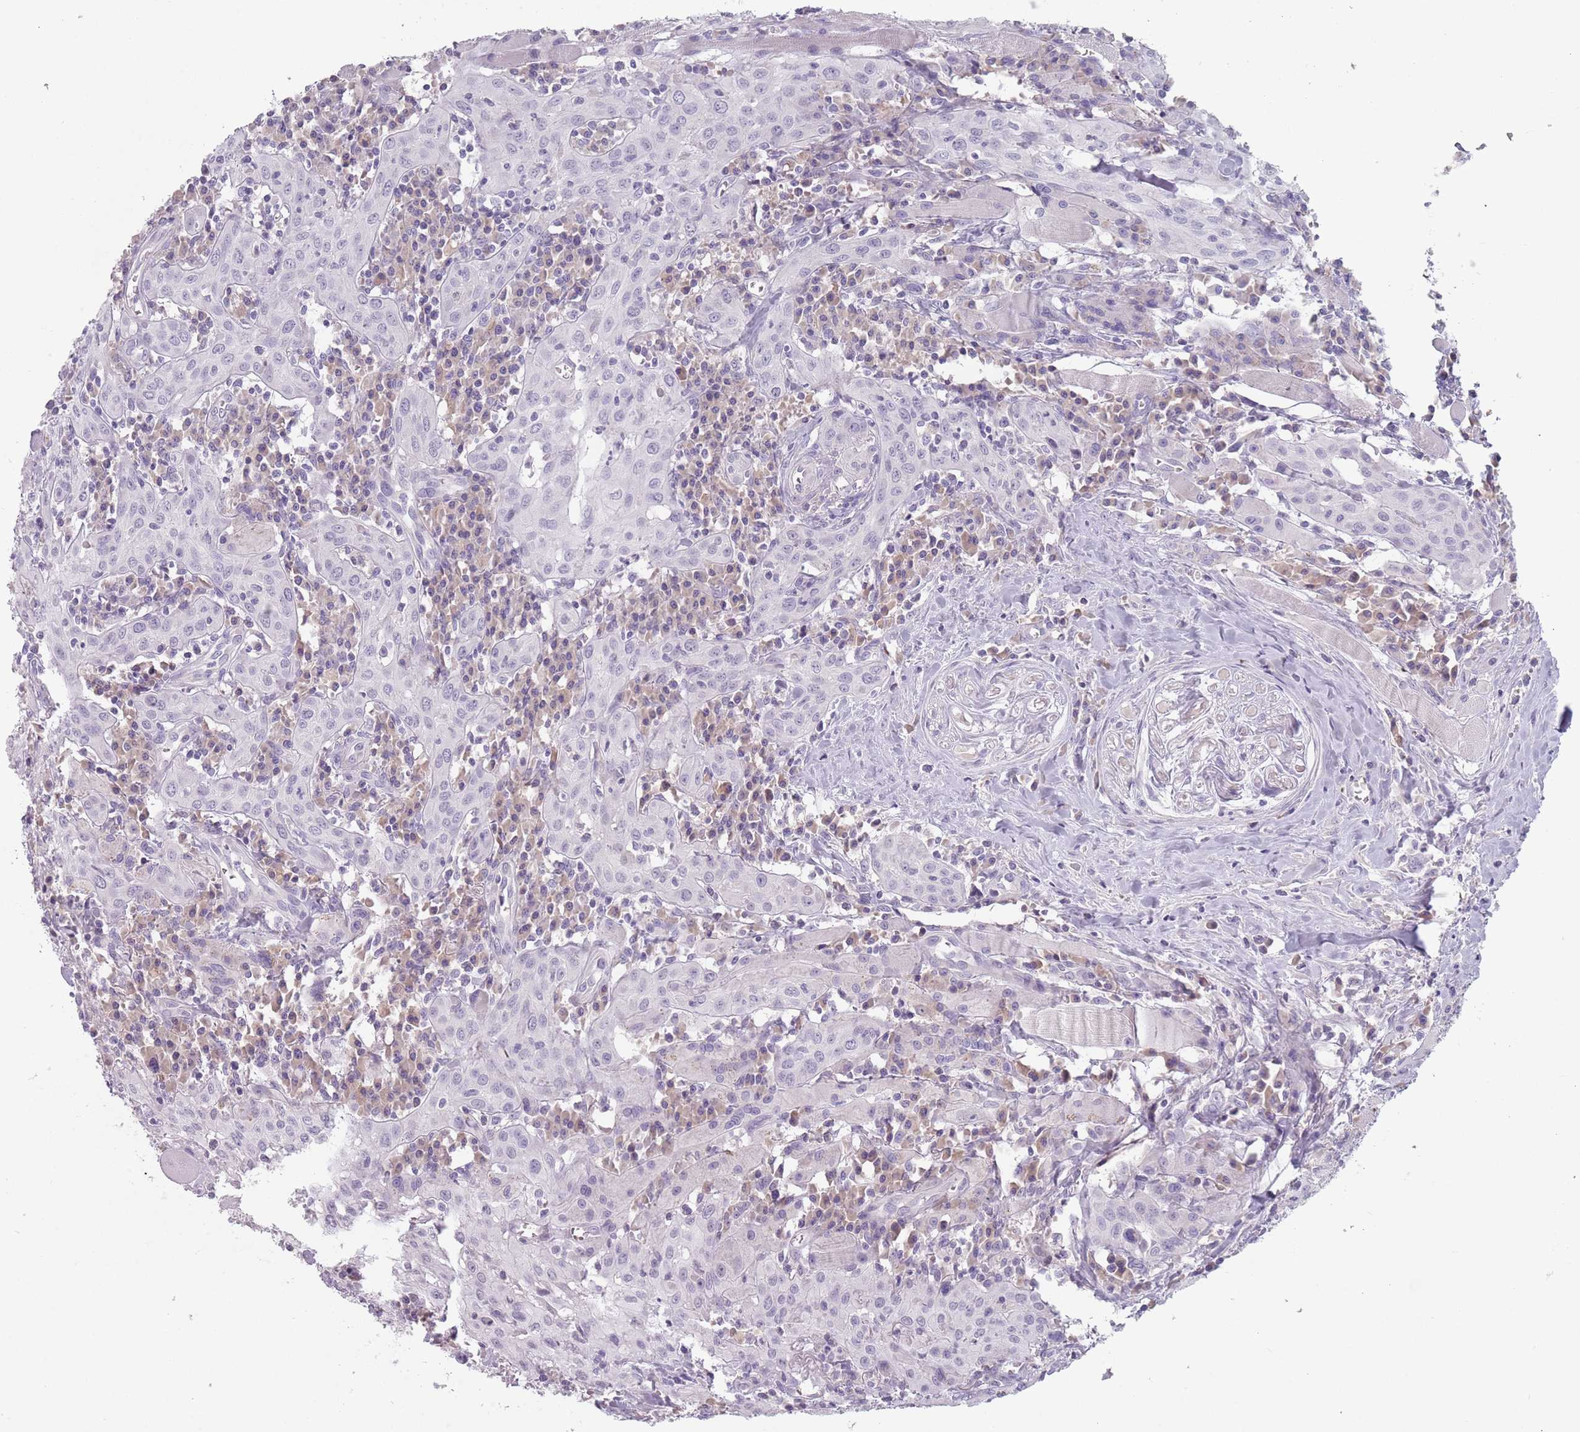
{"staining": {"intensity": "negative", "quantity": "none", "location": "none"}, "tissue": "head and neck cancer", "cell_type": "Tumor cells", "image_type": "cancer", "snomed": [{"axis": "morphology", "description": "Squamous cell carcinoma, NOS"}, {"axis": "topography", "description": "Oral tissue"}, {"axis": "topography", "description": "Head-Neck"}], "caption": "DAB immunohistochemical staining of human squamous cell carcinoma (head and neck) exhibits no significant staining in tumor cells.", "gene": "CEP19", "patient": {"sex": "female", "age": 70}}